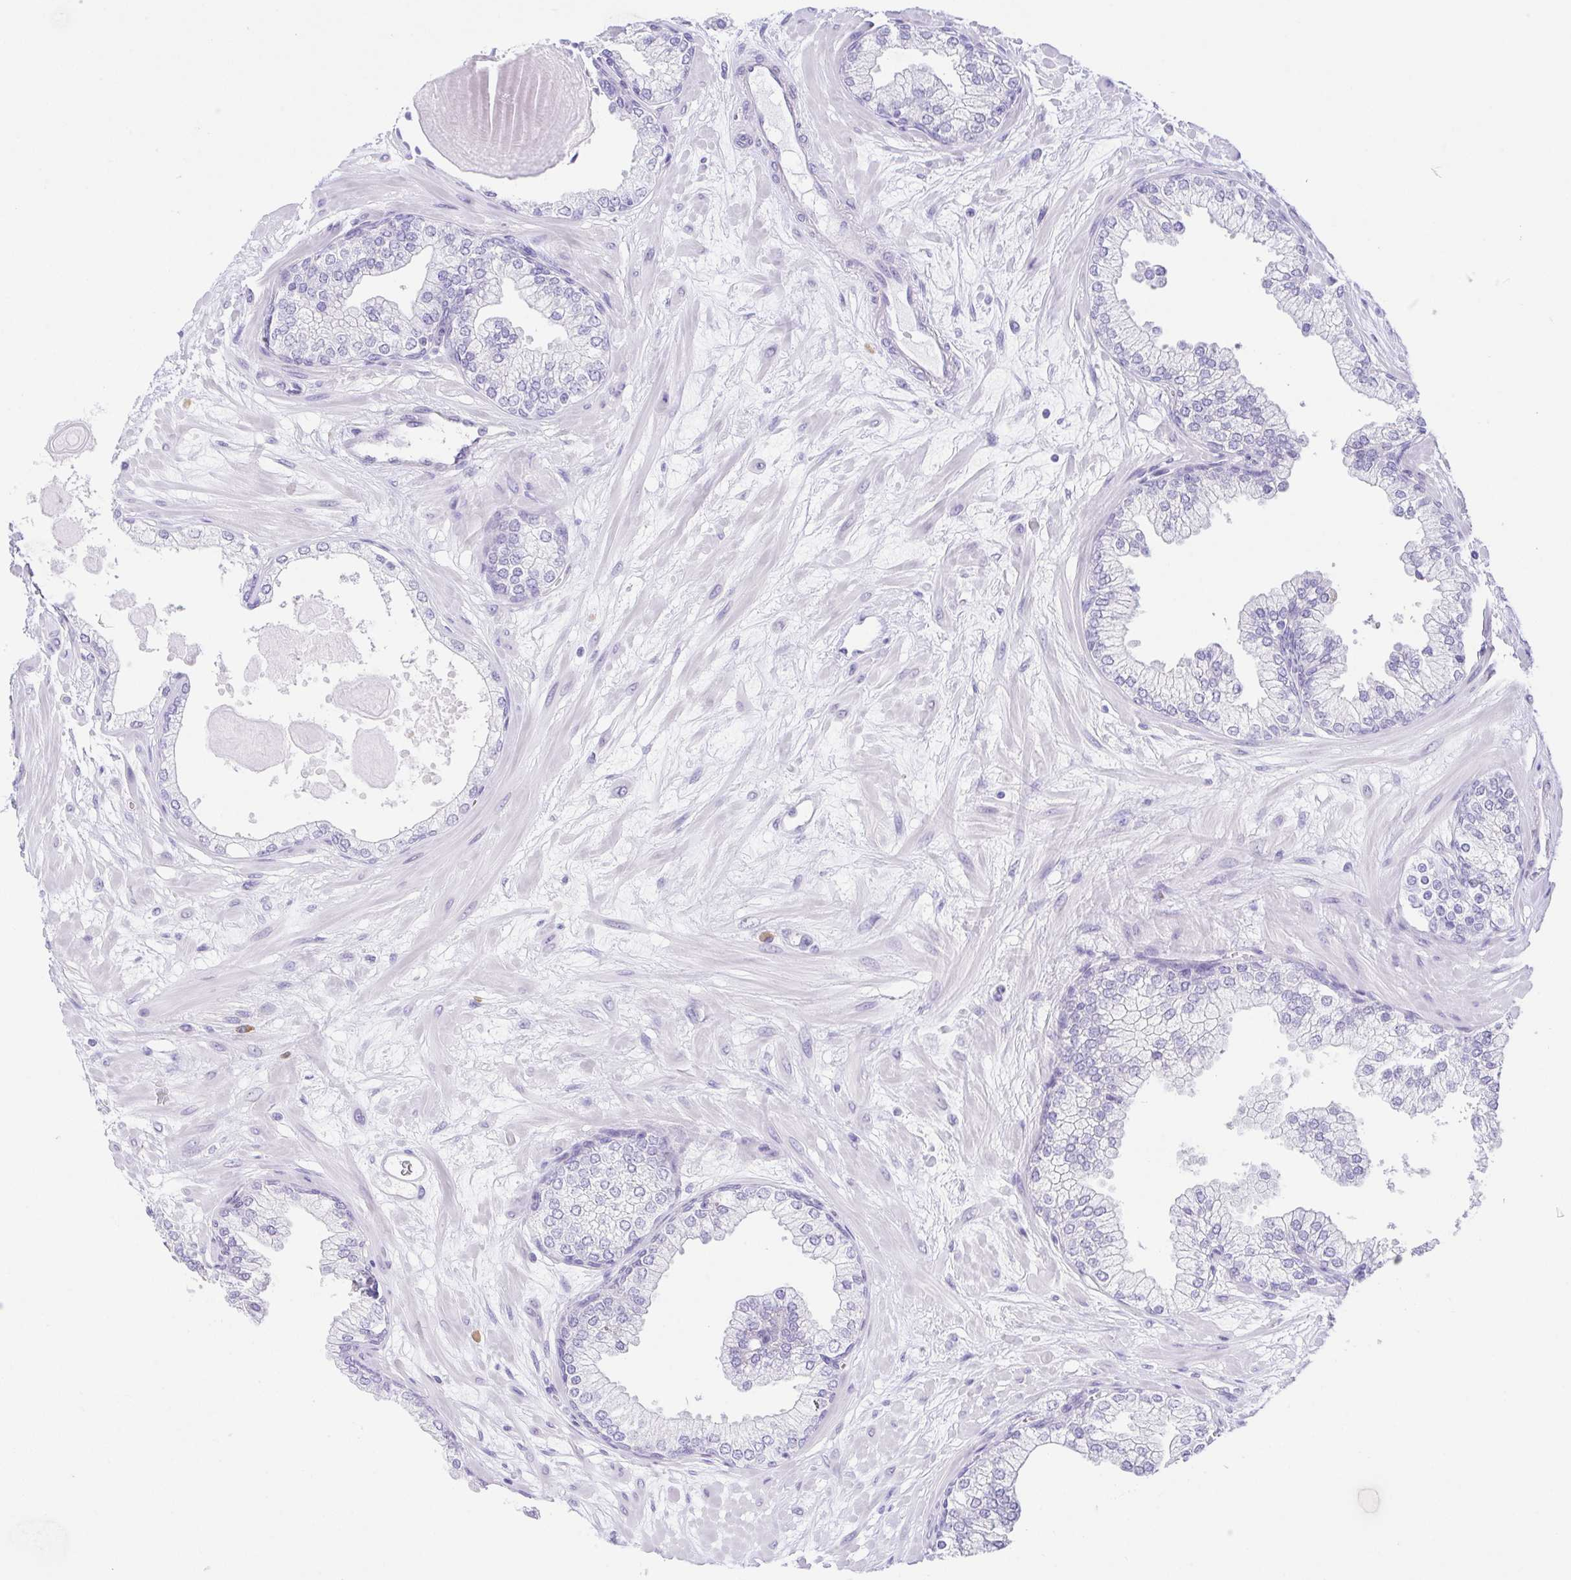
{"staining": {"intensity": "negative", "quantity": "none", "location": "none"}, "tissue": "prostate", "cell_type": "Glandular cells", "image_type": "normal", "snomed": [{"axis": "morphology", "description": "Normal tissue, NOS"}, {"axis": "topography", "description": "Prostate"}, {"axis": "topography", "description": "Peripheral nerve tissue"}], "caption": "DAB (3,3'-diaminobenzidine) immunohistochemical staining of benign human prostate demonstrates no significant positivity in glandular cells.", "gene": "KRTDAP", "patient": {"sex": "male", "age": 61}}